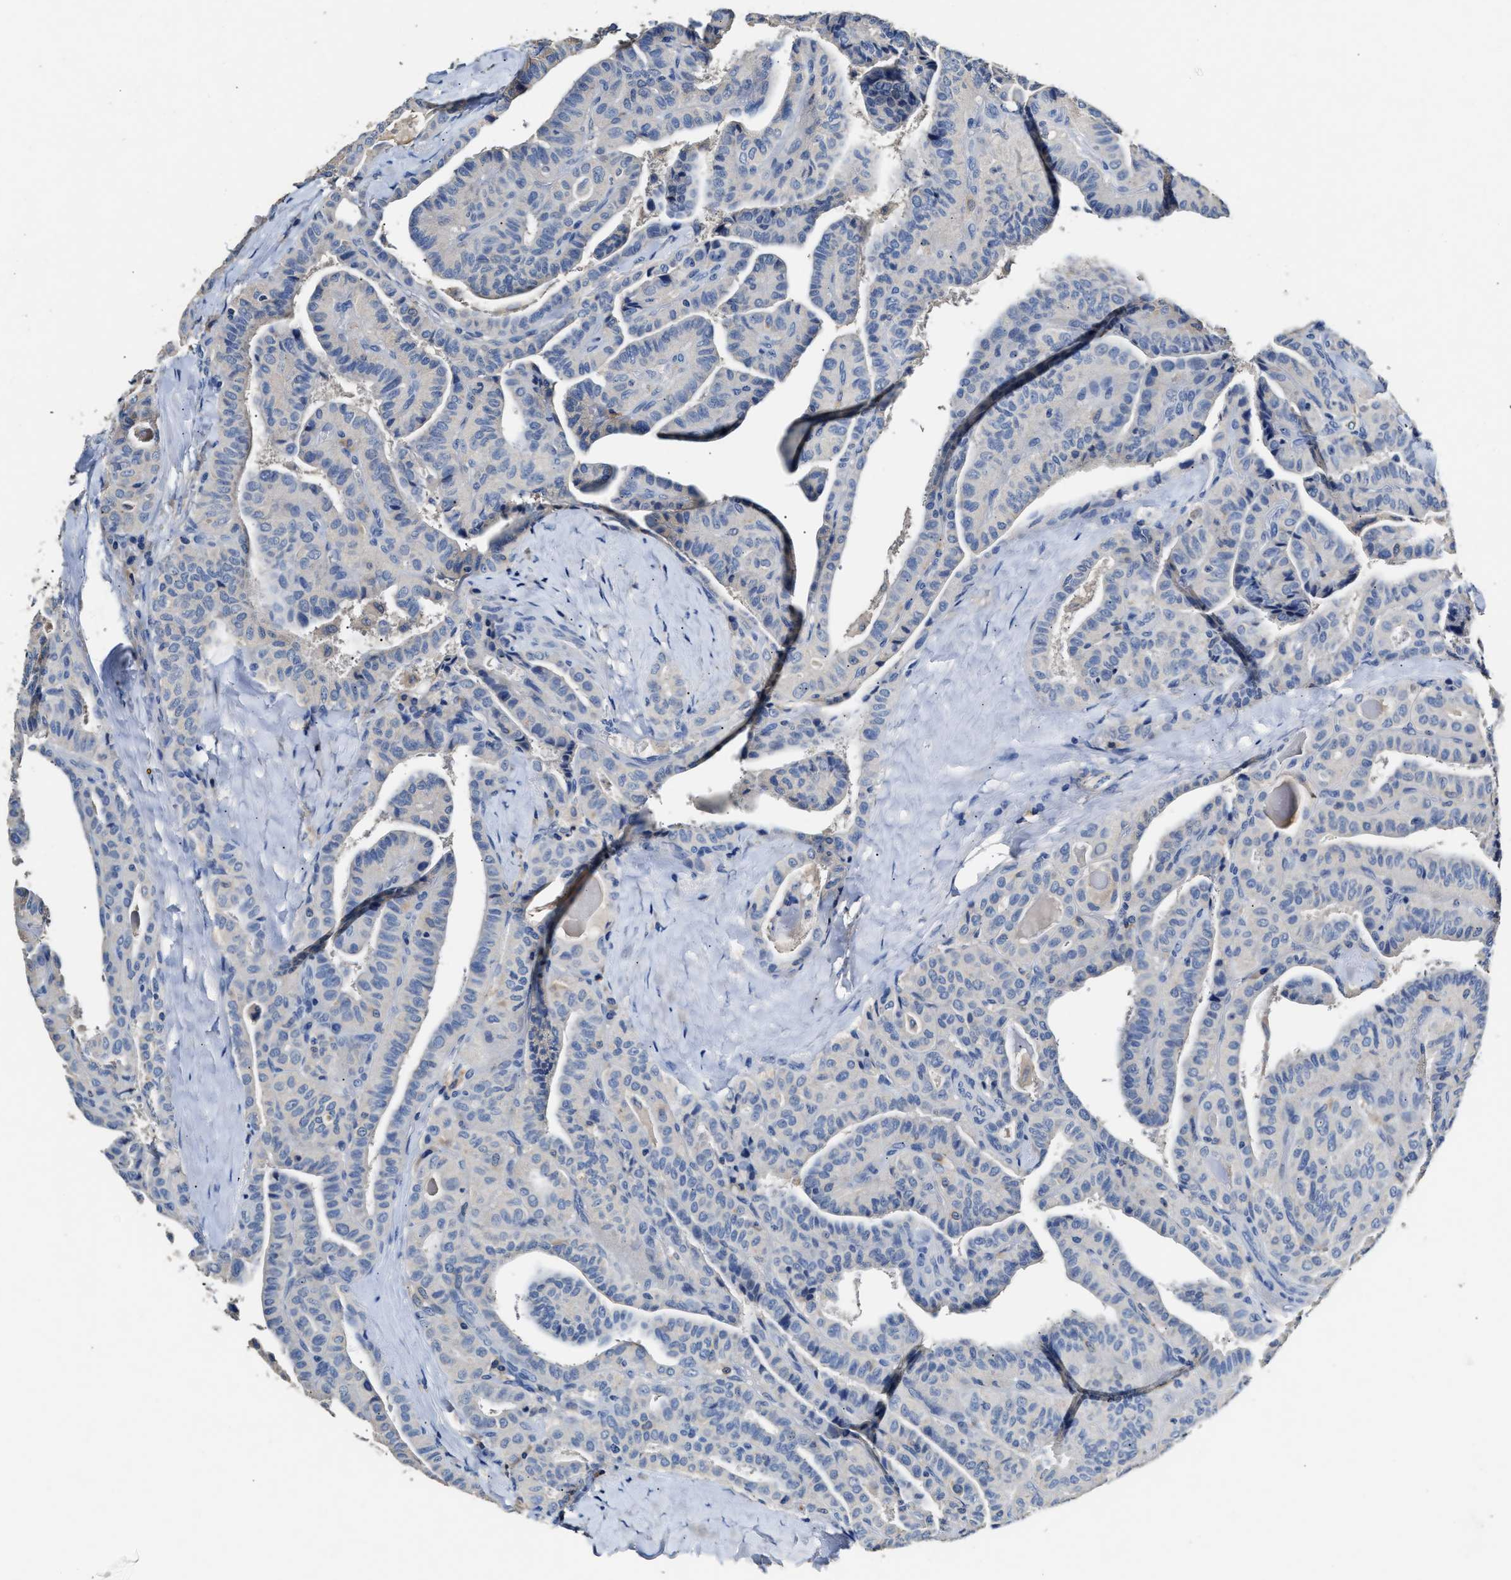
{"staining": {"intensity": "negative", "quantity": "none", "location": "none"}, "tissue": "thyroid cancer", "cell_type": "Tumor cells", "image_type": "cancer", "snomed": [{"axis": "morphology", "description": "Papillary adenocarcinoma, NOS"}, {"axis": "topography", "description": "Thyroid gland"}], "caption": "Tumor cells show no significant expression in thyroid cancer (papillary adenocarcinoma).", "gene": "SLCO2B1", "patient": {"sex": "male", "age": 77}}